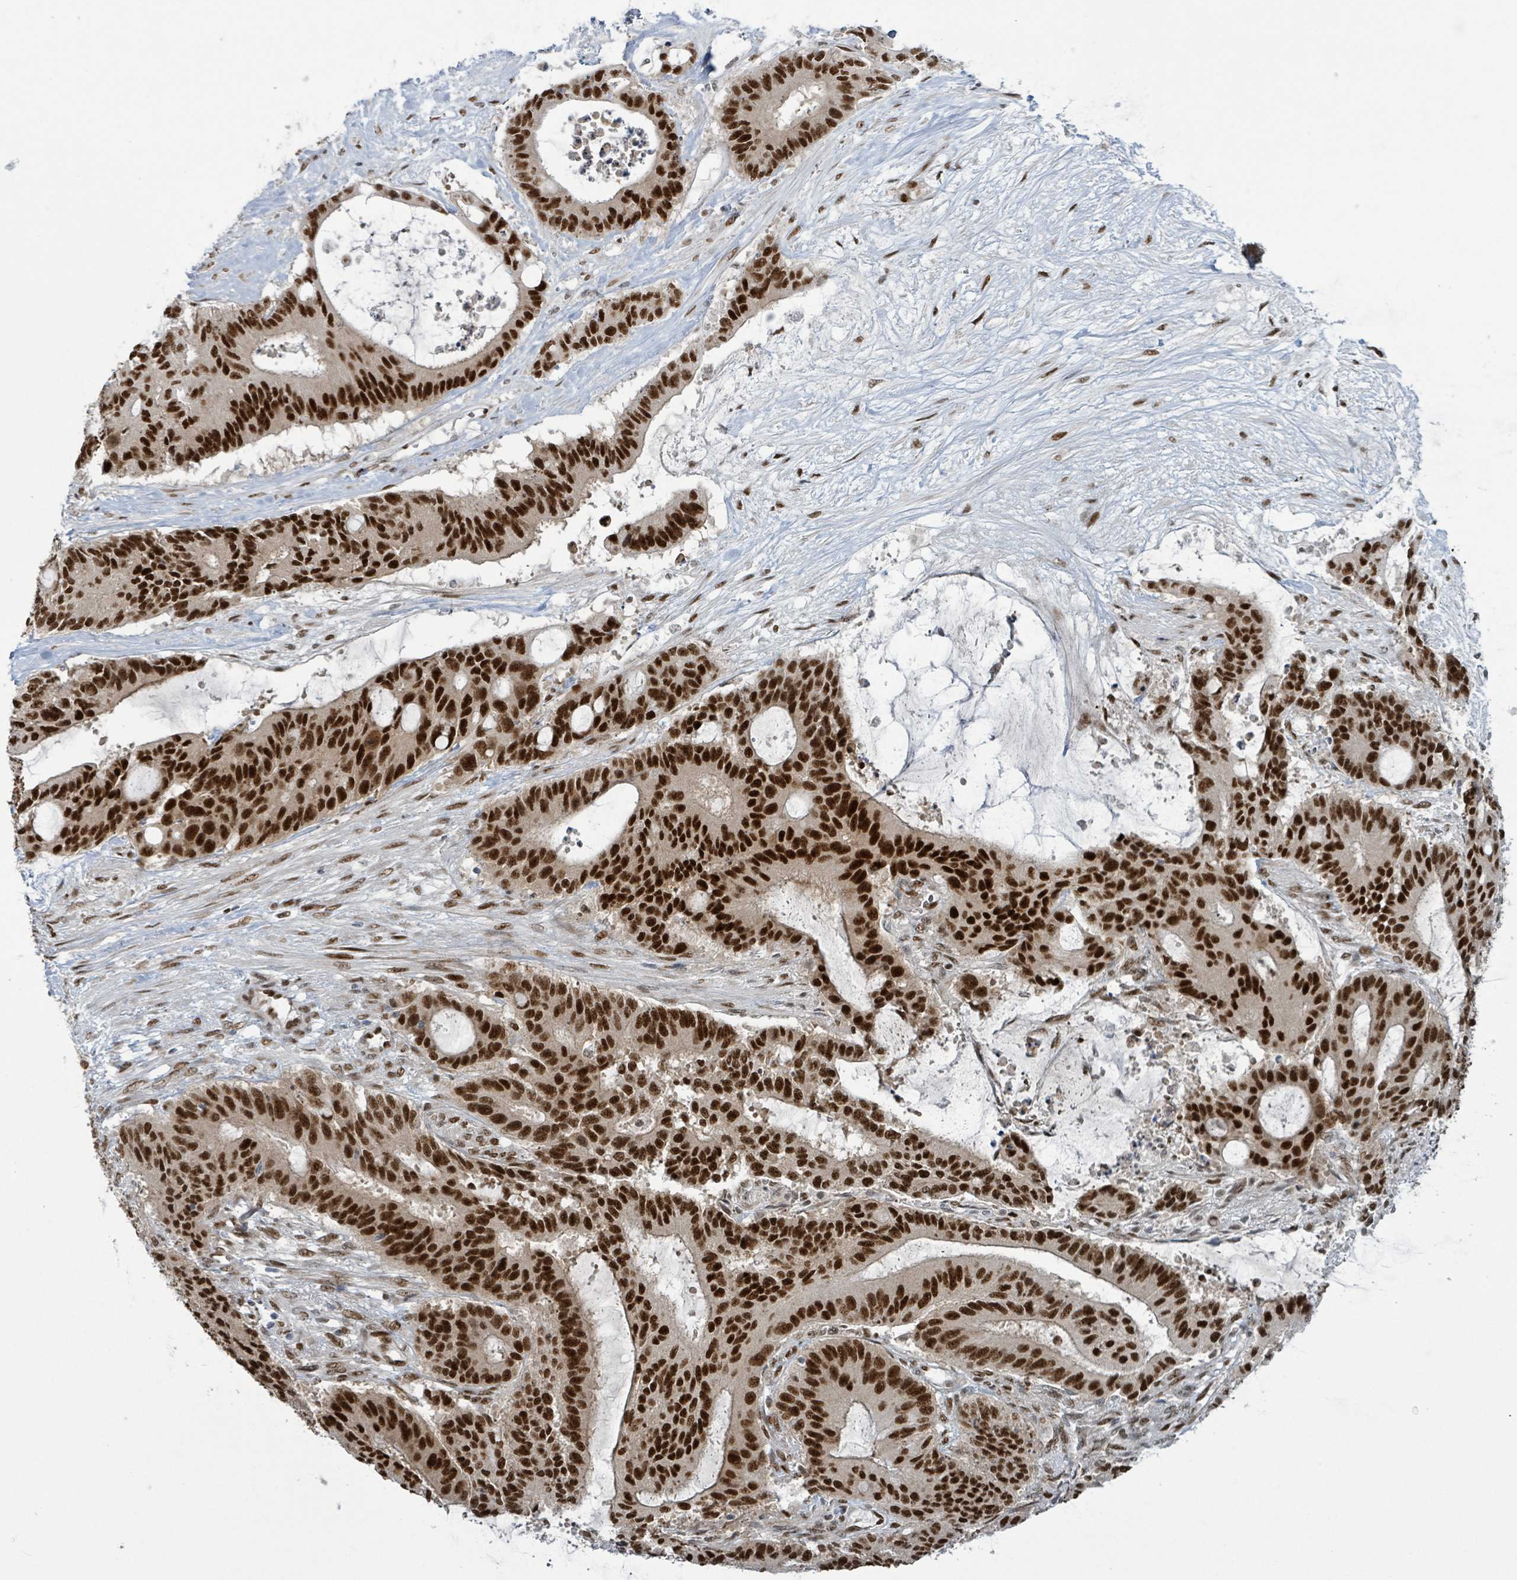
{"staining": {"intensity": "strong", "quantity": ">75%", "location": "nuclear"}, "tissue": "liver cancer", "cell_type": "Tumor cells", "image_type": "cancer", "snomed": [{"axis": "morphology", "description": "Normal tissue, NOS"}, {"axis": "morphology", "description": "Cholangiocarcinoma"}, {"axis": "topography", "description": "Liver"}, {"axis": "topography", "description": "Peripheral nerve tissue"}], "caption": "High-magnification brightfield microscopy of liver cancer stained with DAB (brown) and counterstained with hematoxylin (blue). tumor cells exhibit strong nuclear expression is present in approximately>75% of cells.", "gene": "KLF3", "patient": {"sex": "female", "age": 73}}